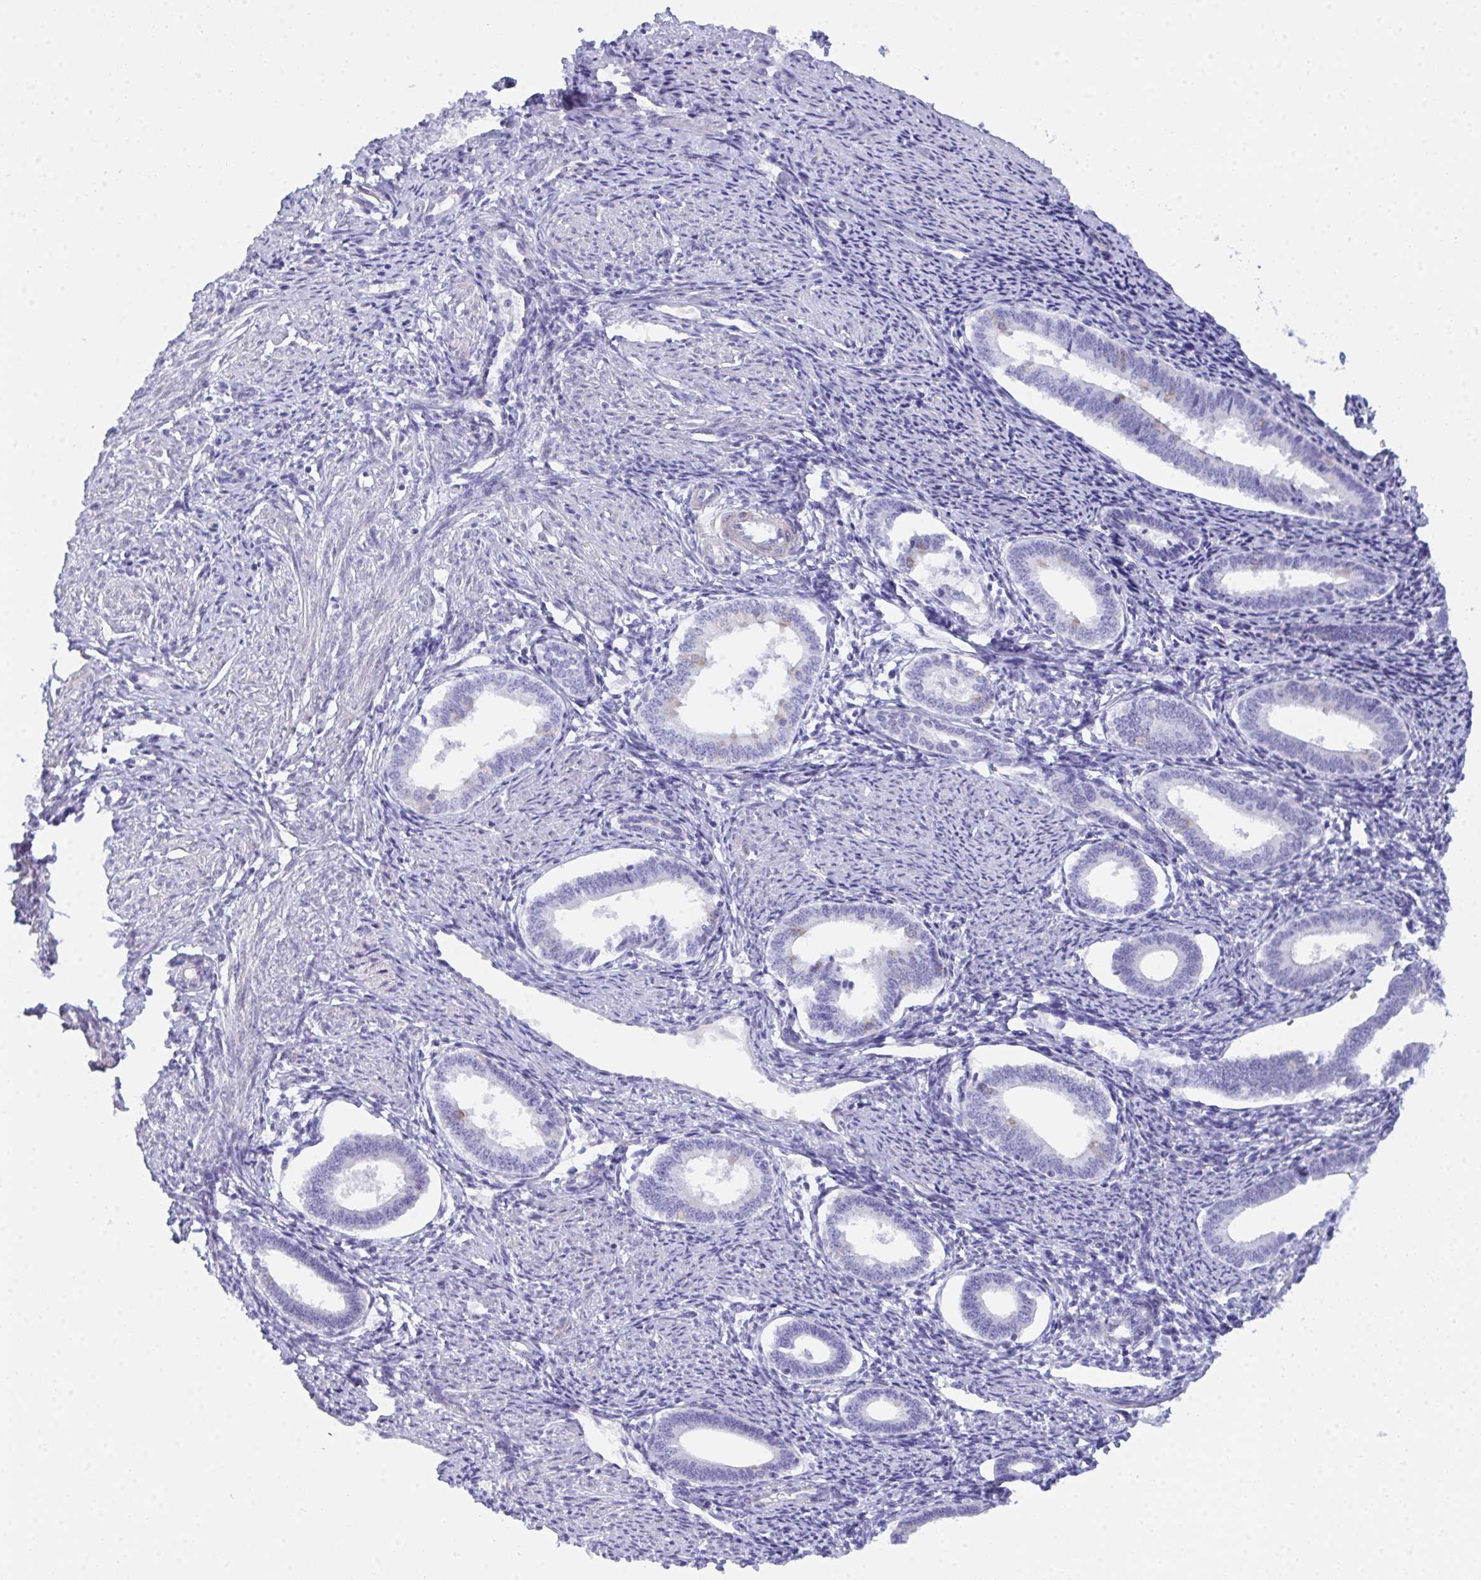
{"staining": {"intensity": "negative", "quantity": "none", "location": "none"}, "tissue": "endometrium", "cell_type": "Cells in endometrial stroma", "image_type": "normal", "snomed": [{"axis": "morphology", "description": "Normal tissue, NOS"}, {"axis": "topography", "description": "Endometrium"}], "caption": "Endometrium stained for a protein using immunohistochemistry exhibits no positivity cells in endometrial stroma.", "gene": "CEP170B", "patient": {"sex": "female", "age": 41}}